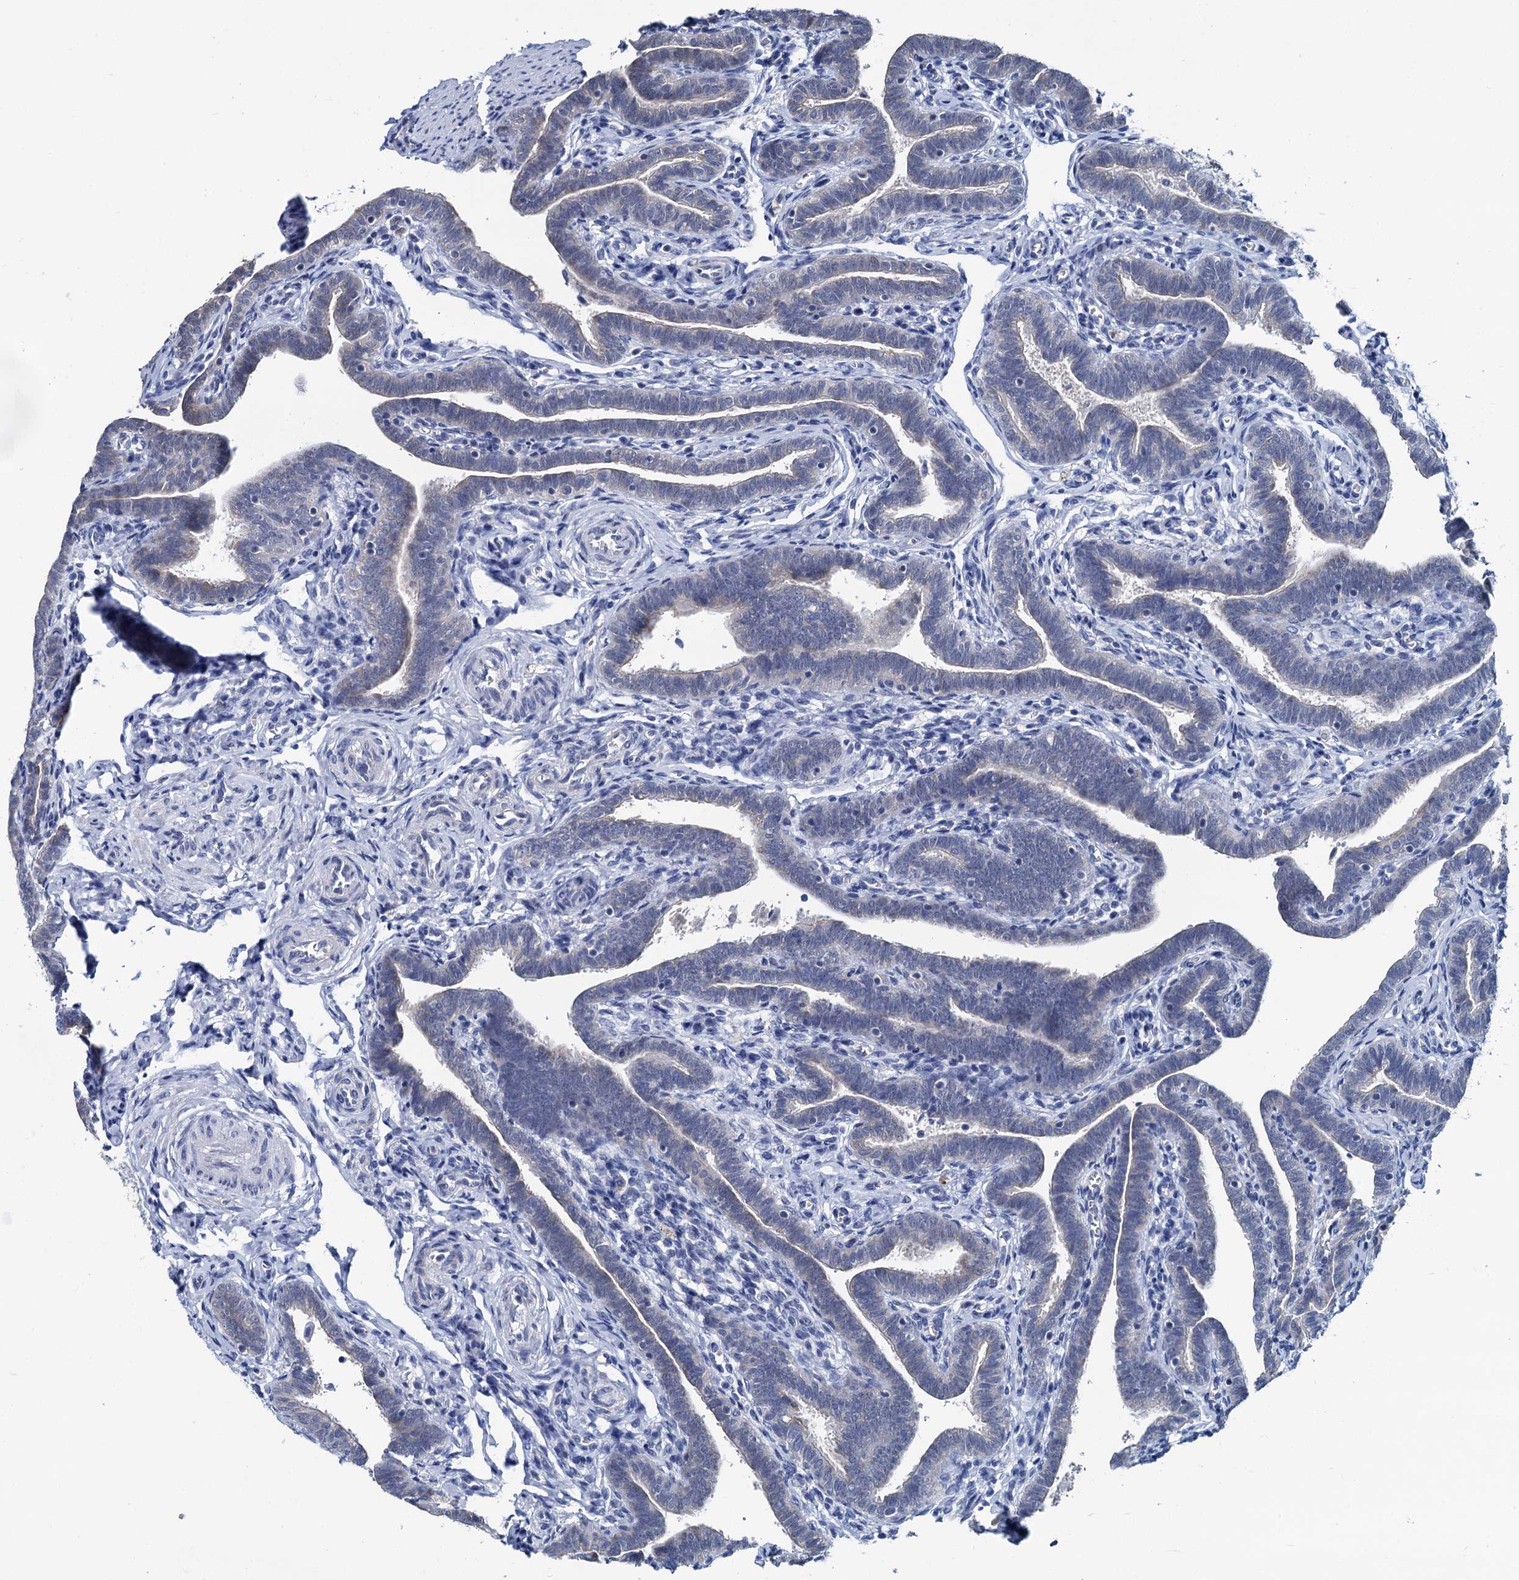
{"staining": {"intensity": "negative", "quantity": "none", "location": "none"}, "tissue": "fallopian tube", "cell_type": "Glandular cells", "image_type": "normal", "snomed": [{"axis": "morphology", "description": "Normal tissue, NOS"}, {"axis": "topography", "description": "Fallopian tube"}], "caption": "Histopathology image shows no protein staining in glandular cells of normal fallopian tube.", "gene": "MIOX", "patient": {"sex": "female", "age": 36}}